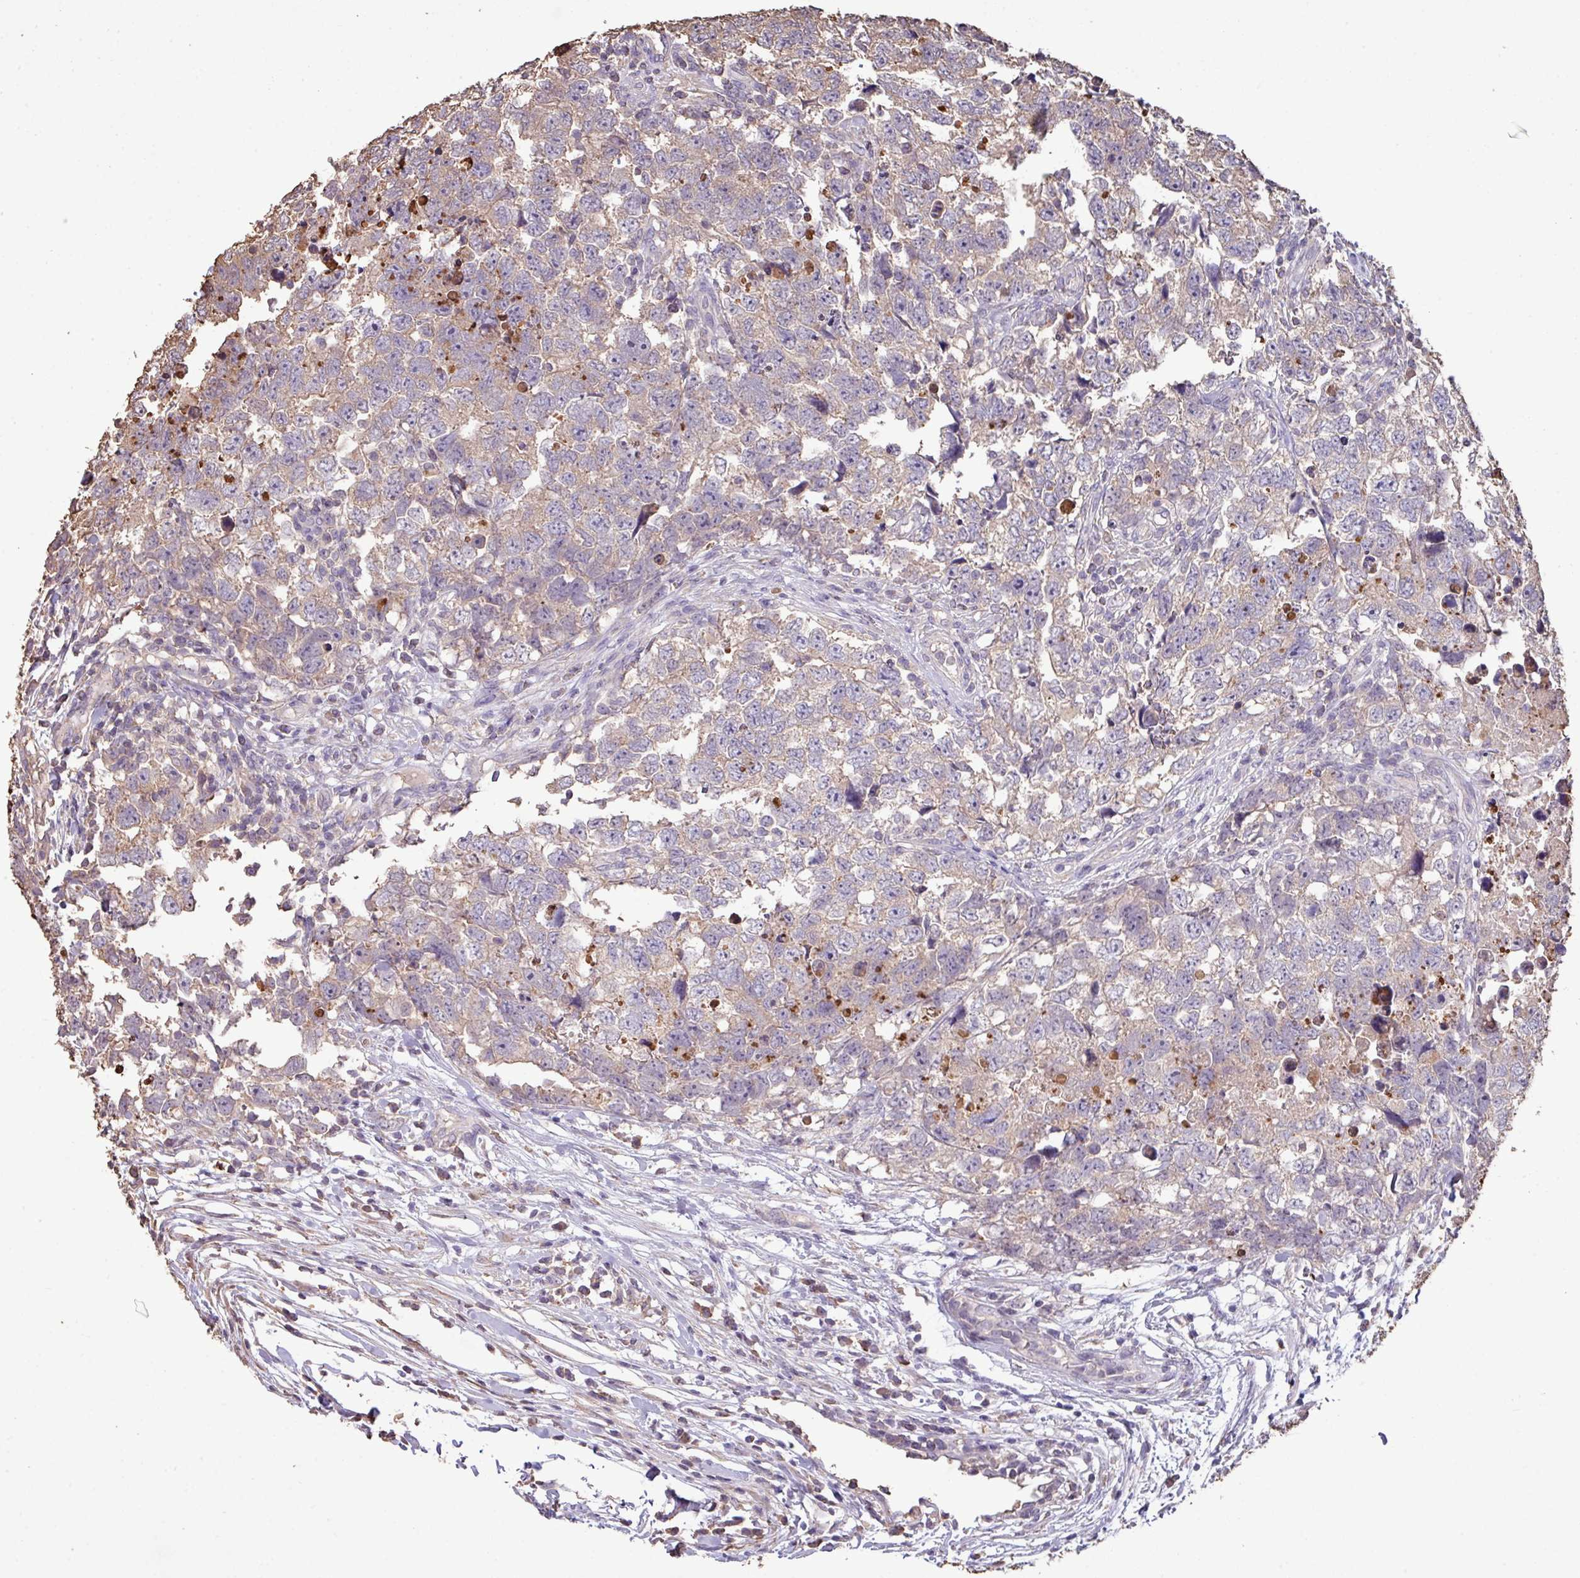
{"staining": {"intensity": "weak", "quantity": "<25%", "location": "cytoplasmic/membranous"}, "tissue": "testis cancer", "cell_type": "Tumor cells", "image_type": "cancer", "snomed": [{"axis": "morphology", "description": "Carcinoma, Embryonal, NOS"}, {"axis": "topography", "description": "Testis"}], "caption": "Immunohistochemical staining of human testis cancer displays no significant expression in tumor cells. (DAB (3,3'-diaminobenzidine) immunohistochemistry visualized using brightfield microscopy, high magnification).", "gene": "CAMK2B", "patient": {"sex": "male", "age": 22}}